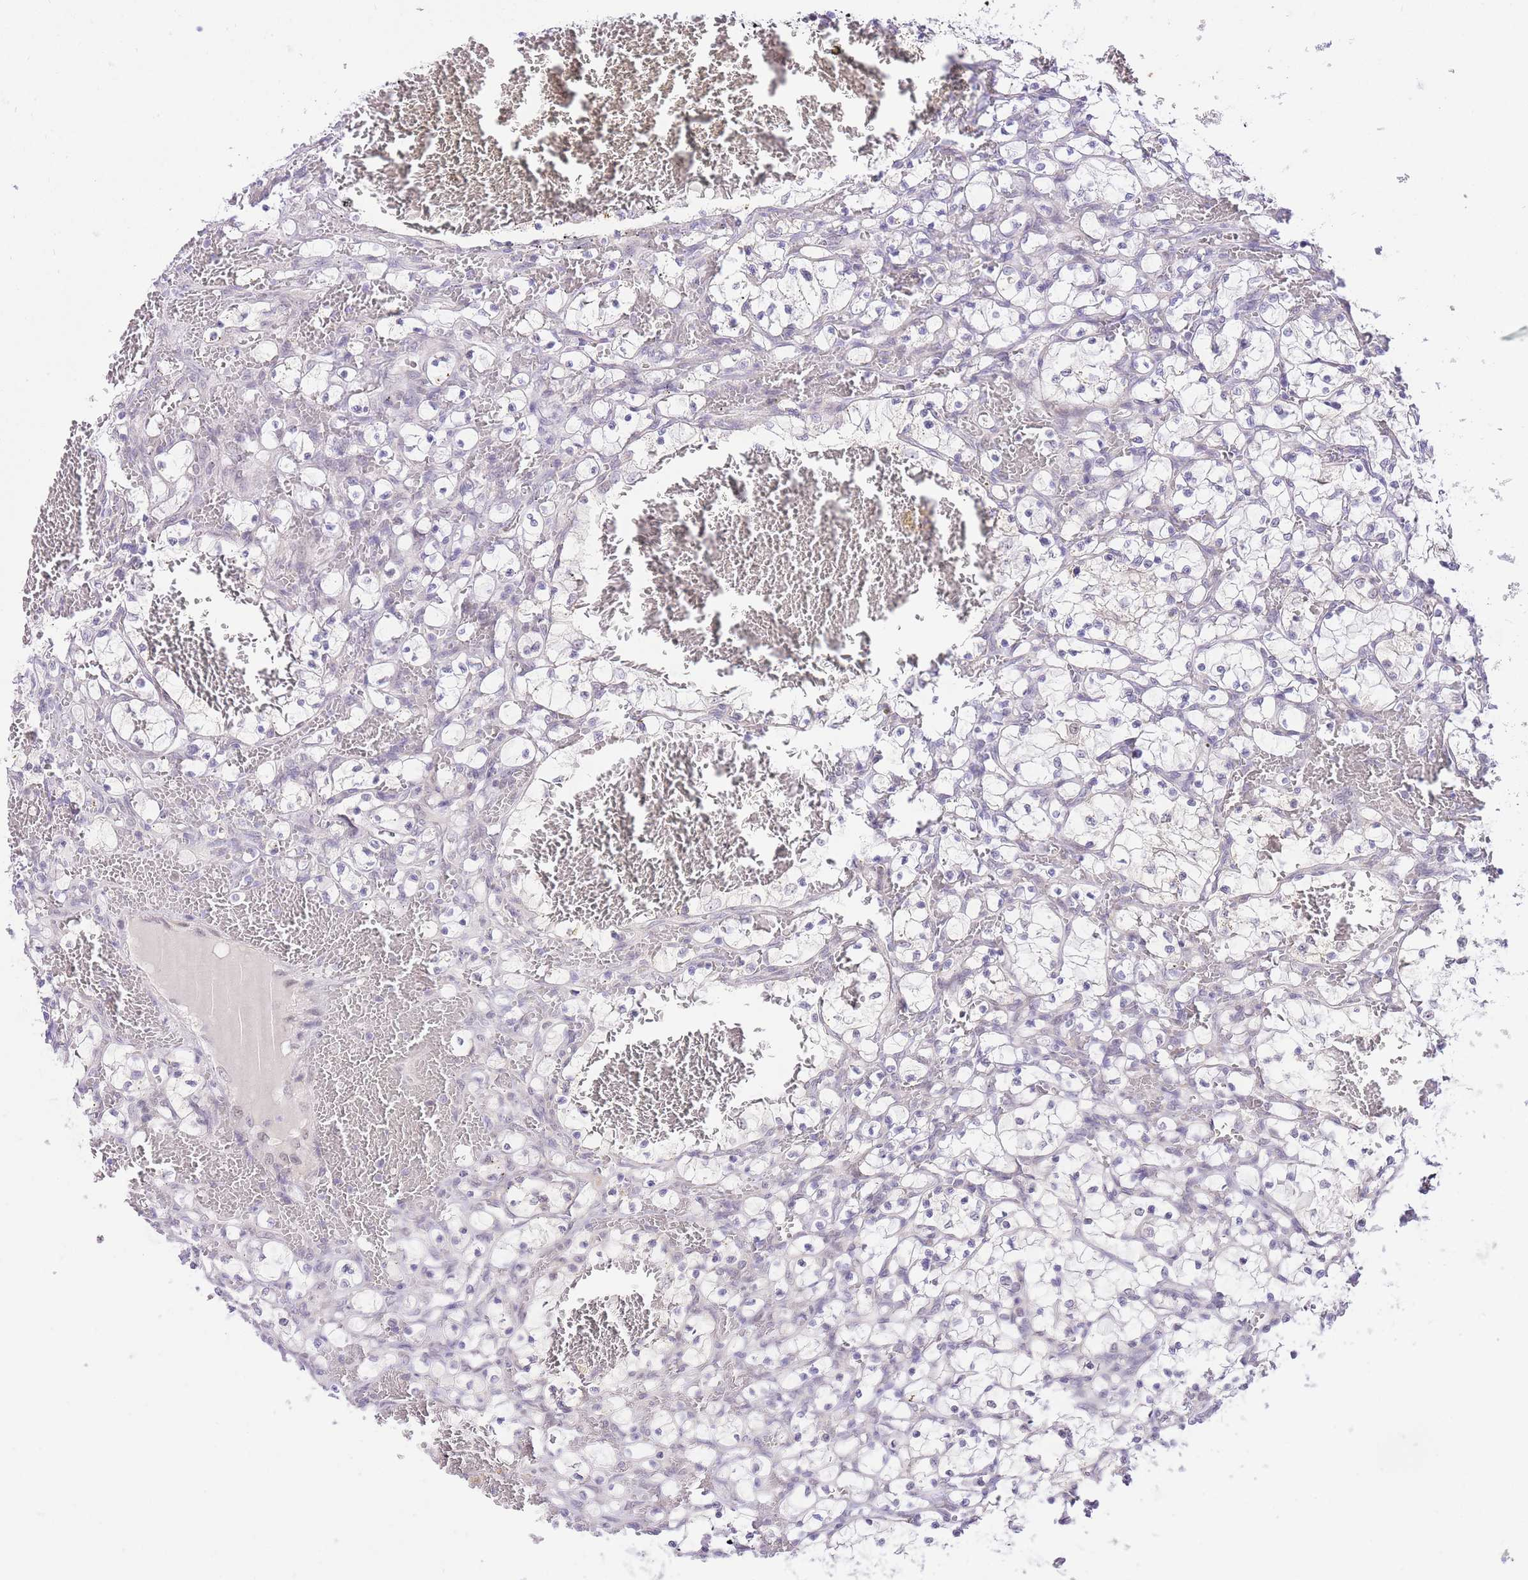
{"staining": {"intensity": "negative", "quantity": "none", "location": "none"}, "tissue": "renal cancer", "cell_type": "Tumor cells", "image_type": "cancer", "snomed": [{"axis": "morphology", "description": "Adenocarcinoma, NOS"}, {"axis": "topography", "description": "Kidney"}], "caption": "A micrograph of human renal adenocarcinoma is negative for staining in tumor cells.", "gene": "UBXN7", "patient": {"sex": "female", "age": 69}}